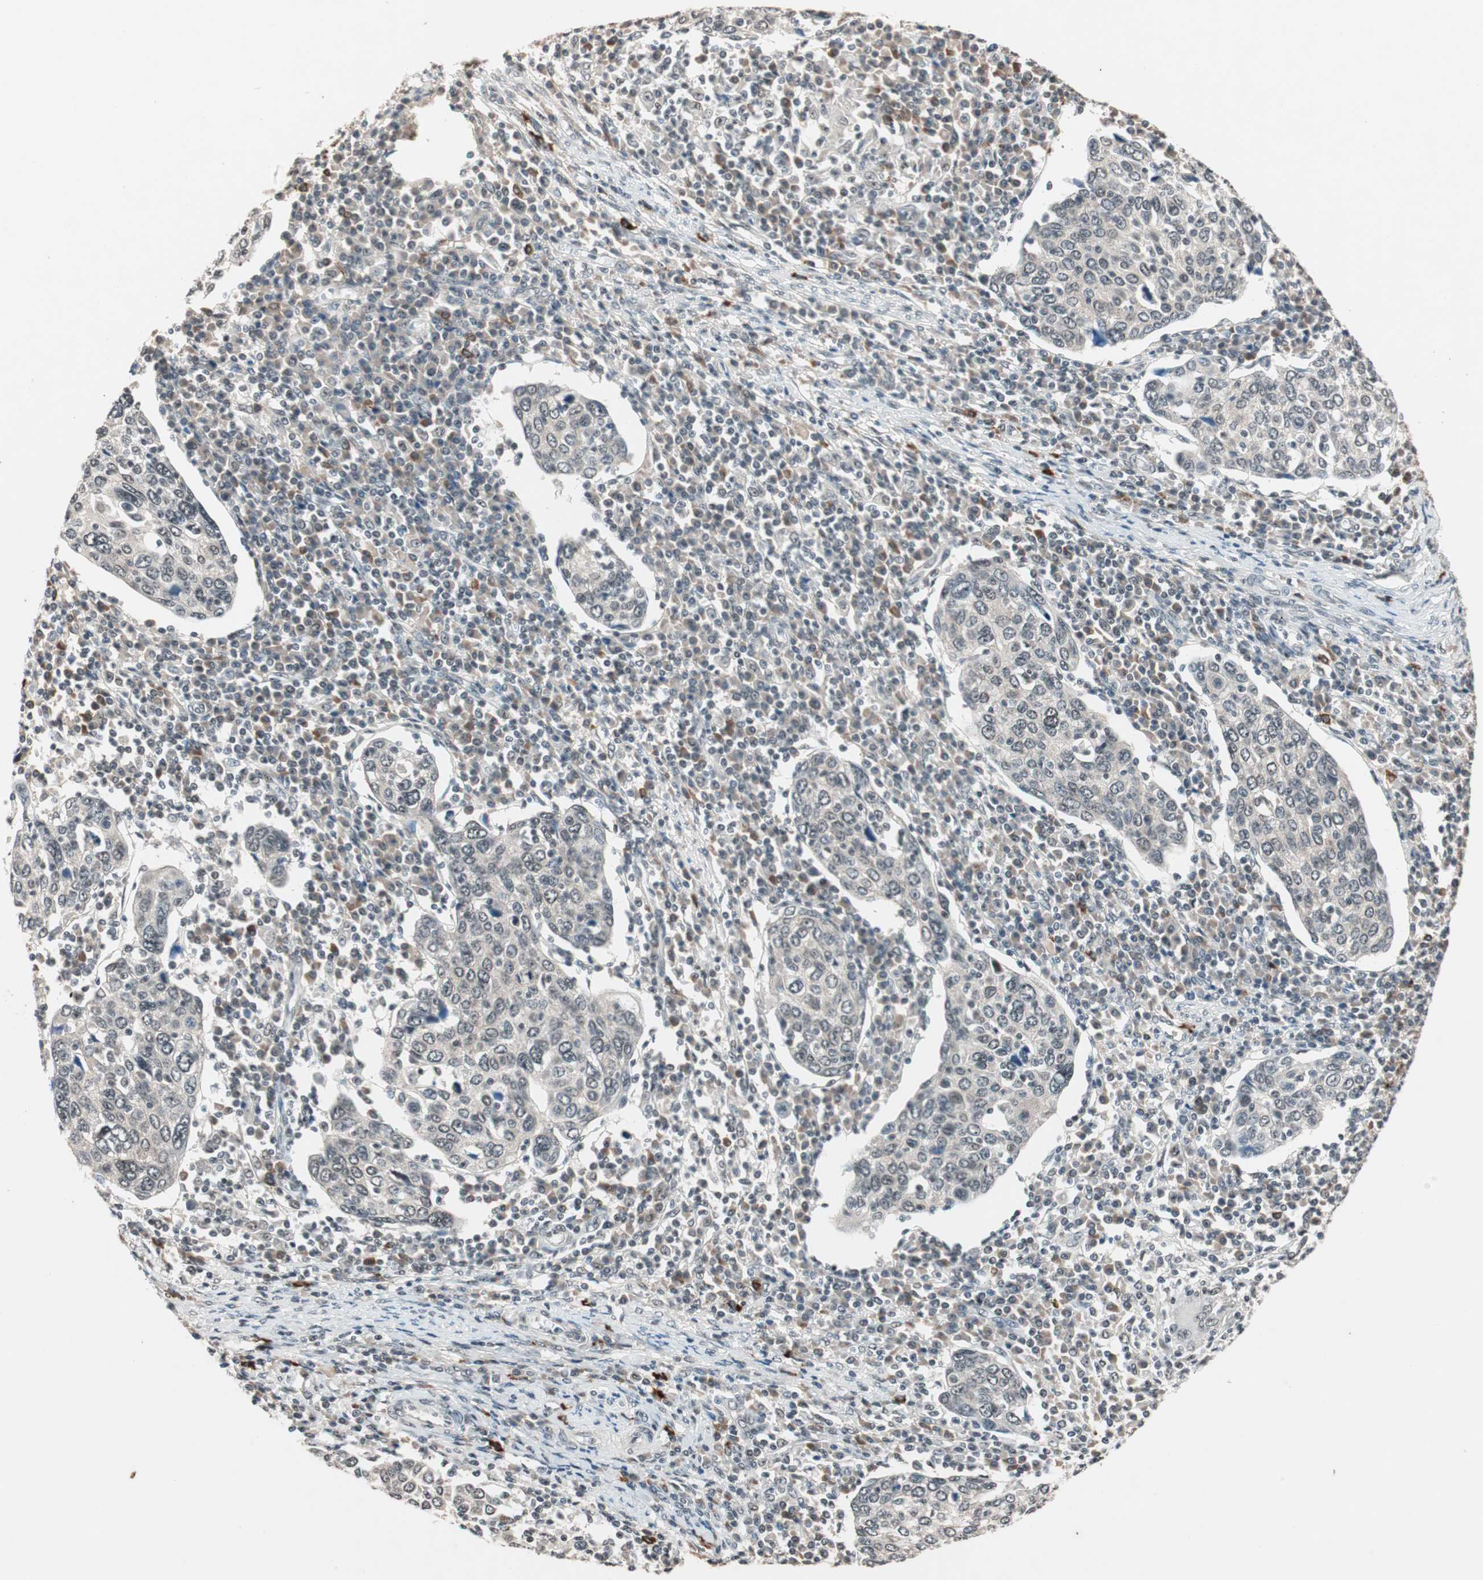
{"staining": {"intensity": "weak", "quantity": "<25%", "location": "nuclear"}, "tissue": "cervical cancer", "cell_type": "Tumor cells", "image_type": "cancer", "snomed": [{"axis": "morphology", "description": "Squamous cell carcinoma, NOS"}, {"axis": "topography", "description": "Cervix"}], "caption": "There is no significant positivity in tumor cells of squamous cell carcinoma (cervical).", "gene": "NFRKB", "patient": {"sex": "female", "age": 40}}